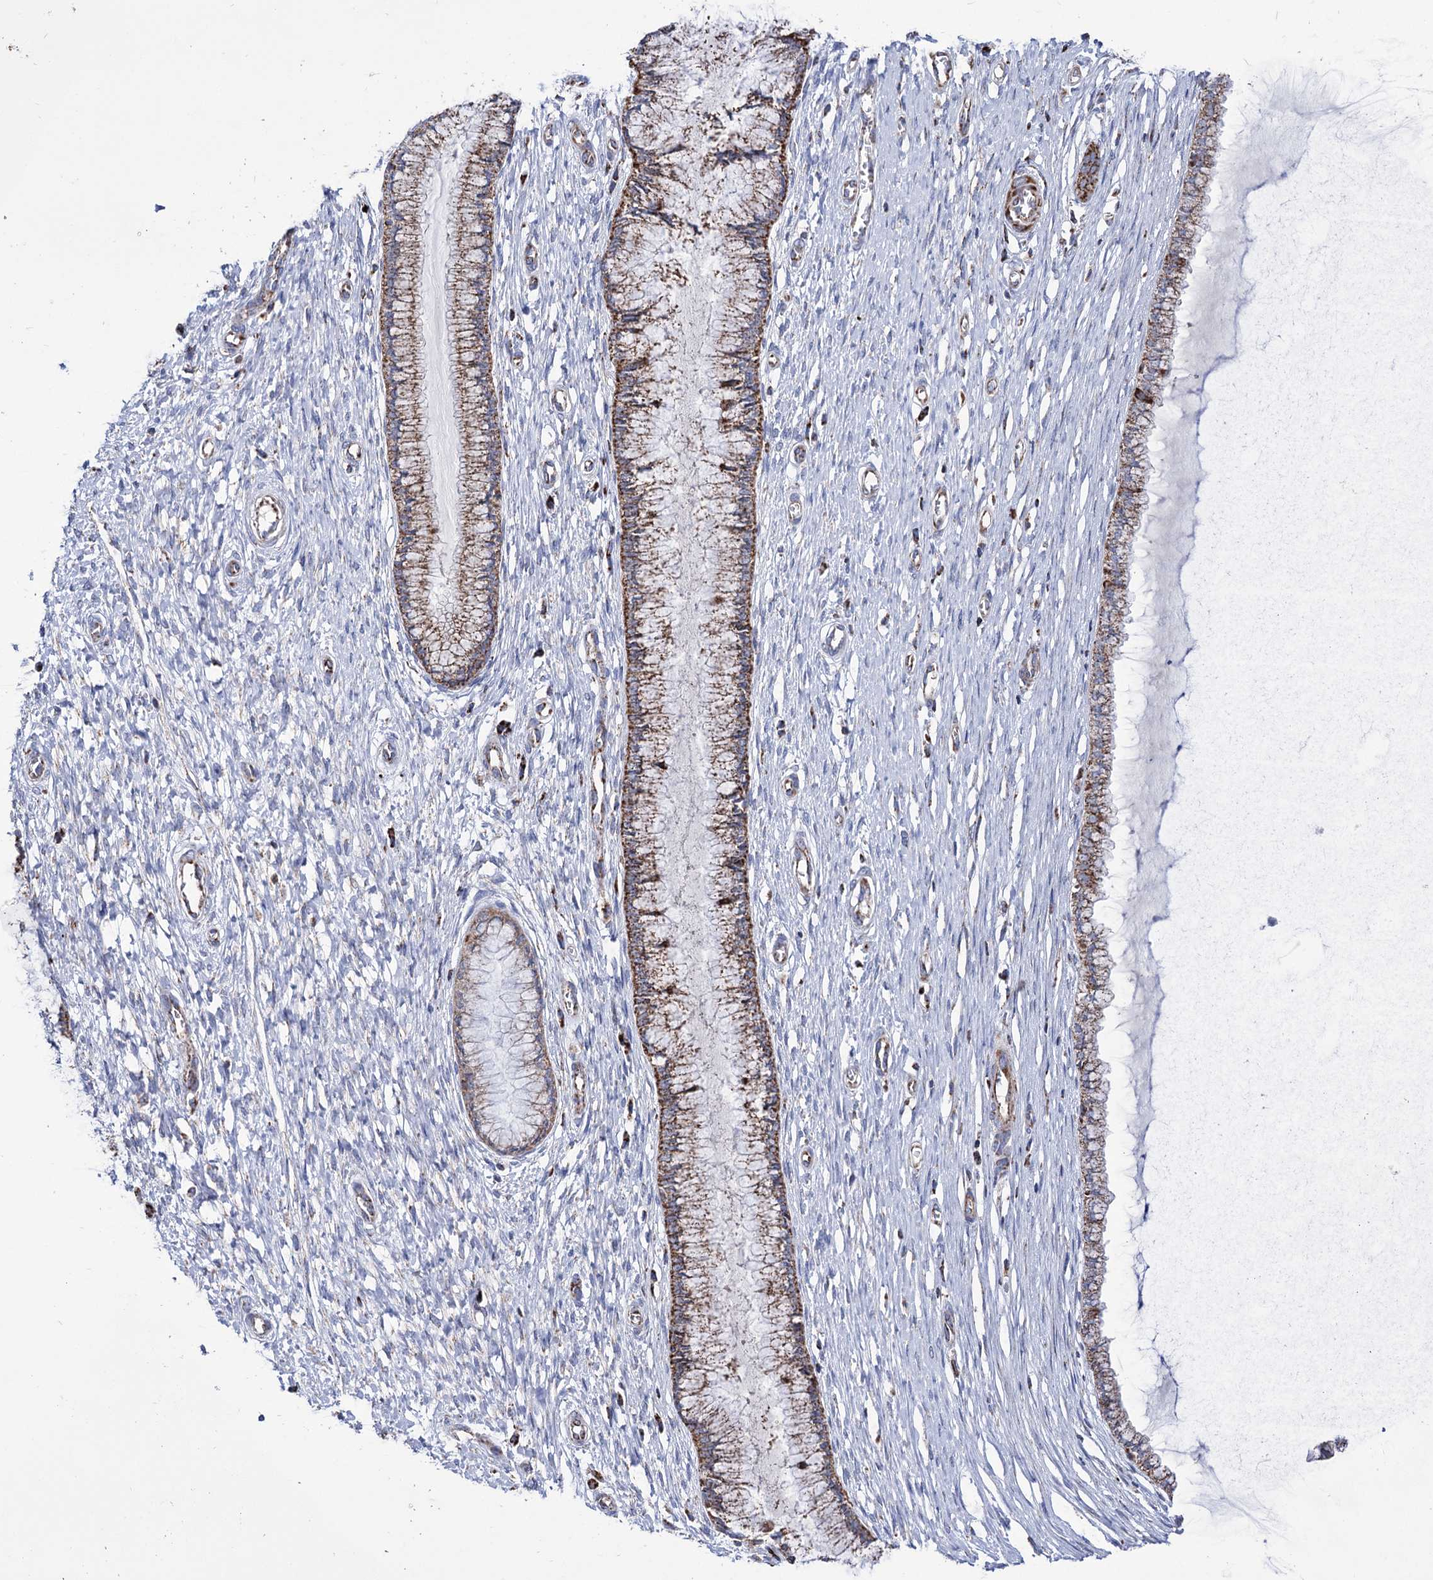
{"staining": {"intensity": "moderate", "quantity": ">75%", "location": "cytoplasmic/membranous"}, "tissue": "cervix", "cell_type": "Glandular cells", "image_type": "normal", "snomed": [{"axis": "morphology", "description": "Normal tissue, NOS"}, {"axis": "topography", "description": "Cervix"}], "caption": "Protein analysis of benign cervix reveals moderate cytoplasmic/membranous staining in approximately >75% of glandular cells.", "gene": "ABHD10", "patient": {"sex": "female", "age": 55}}